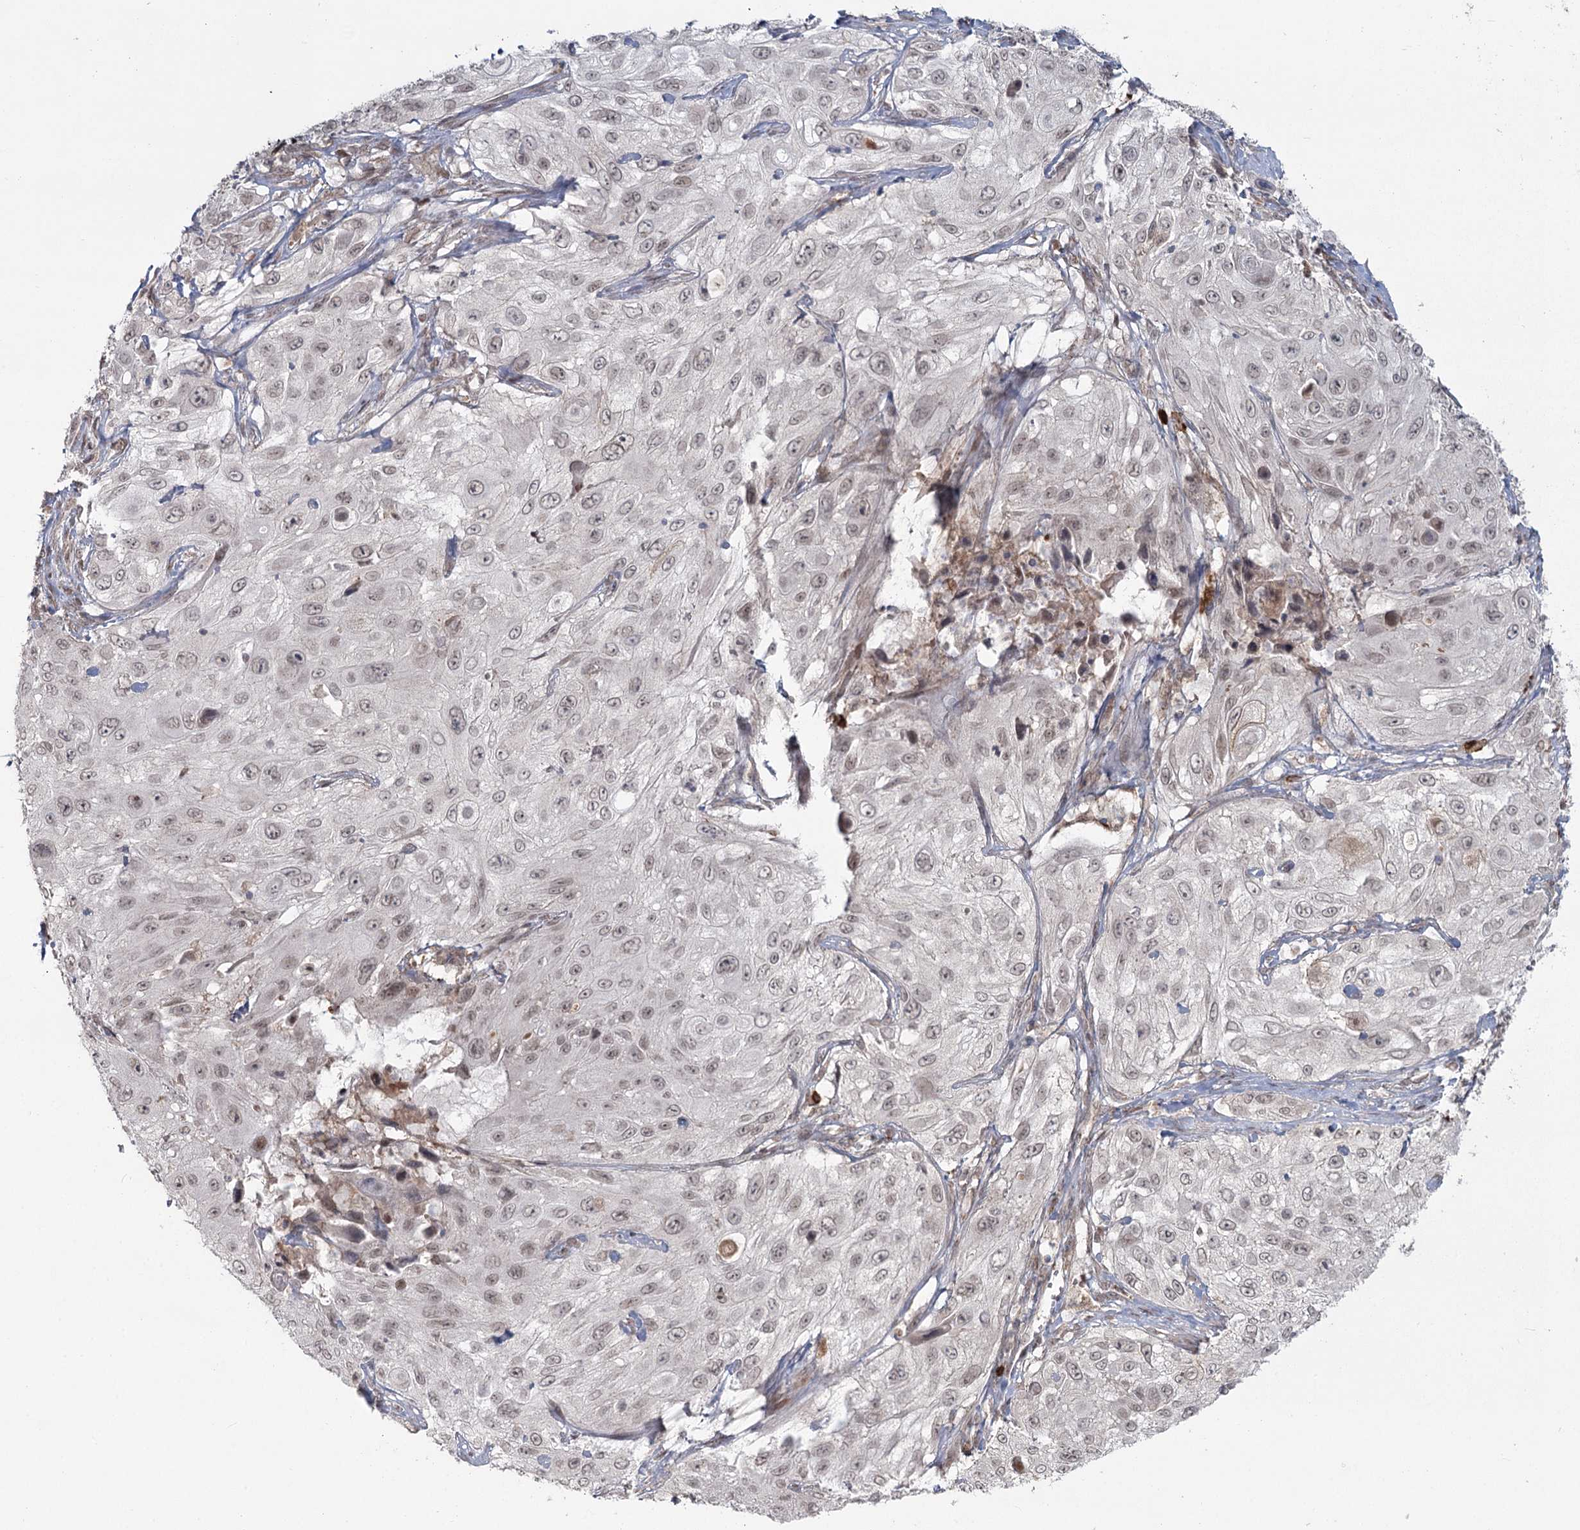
{"staining": {"intensity": "weak", "quantity": "25%-75%", "location": "nuclear"}, "tissue": "cervical cancer", "cell_type": "Tumor cells", "image_type": "cancer", "snomed": [{"axis": "morphology", "description": "Squamous cell carcinoma, NOS"}, {"axis": "topography", "description": "Cervix"}], "caption": "The histopathology image demonstrates immunohistochemical staining of squamous cell carcinoma (cervical). There is weak nuclear positivity is present in about 25%-75% of tumor cells.", "gene": "AP2M1", "patient": {"sex": "female", "age": 42}}